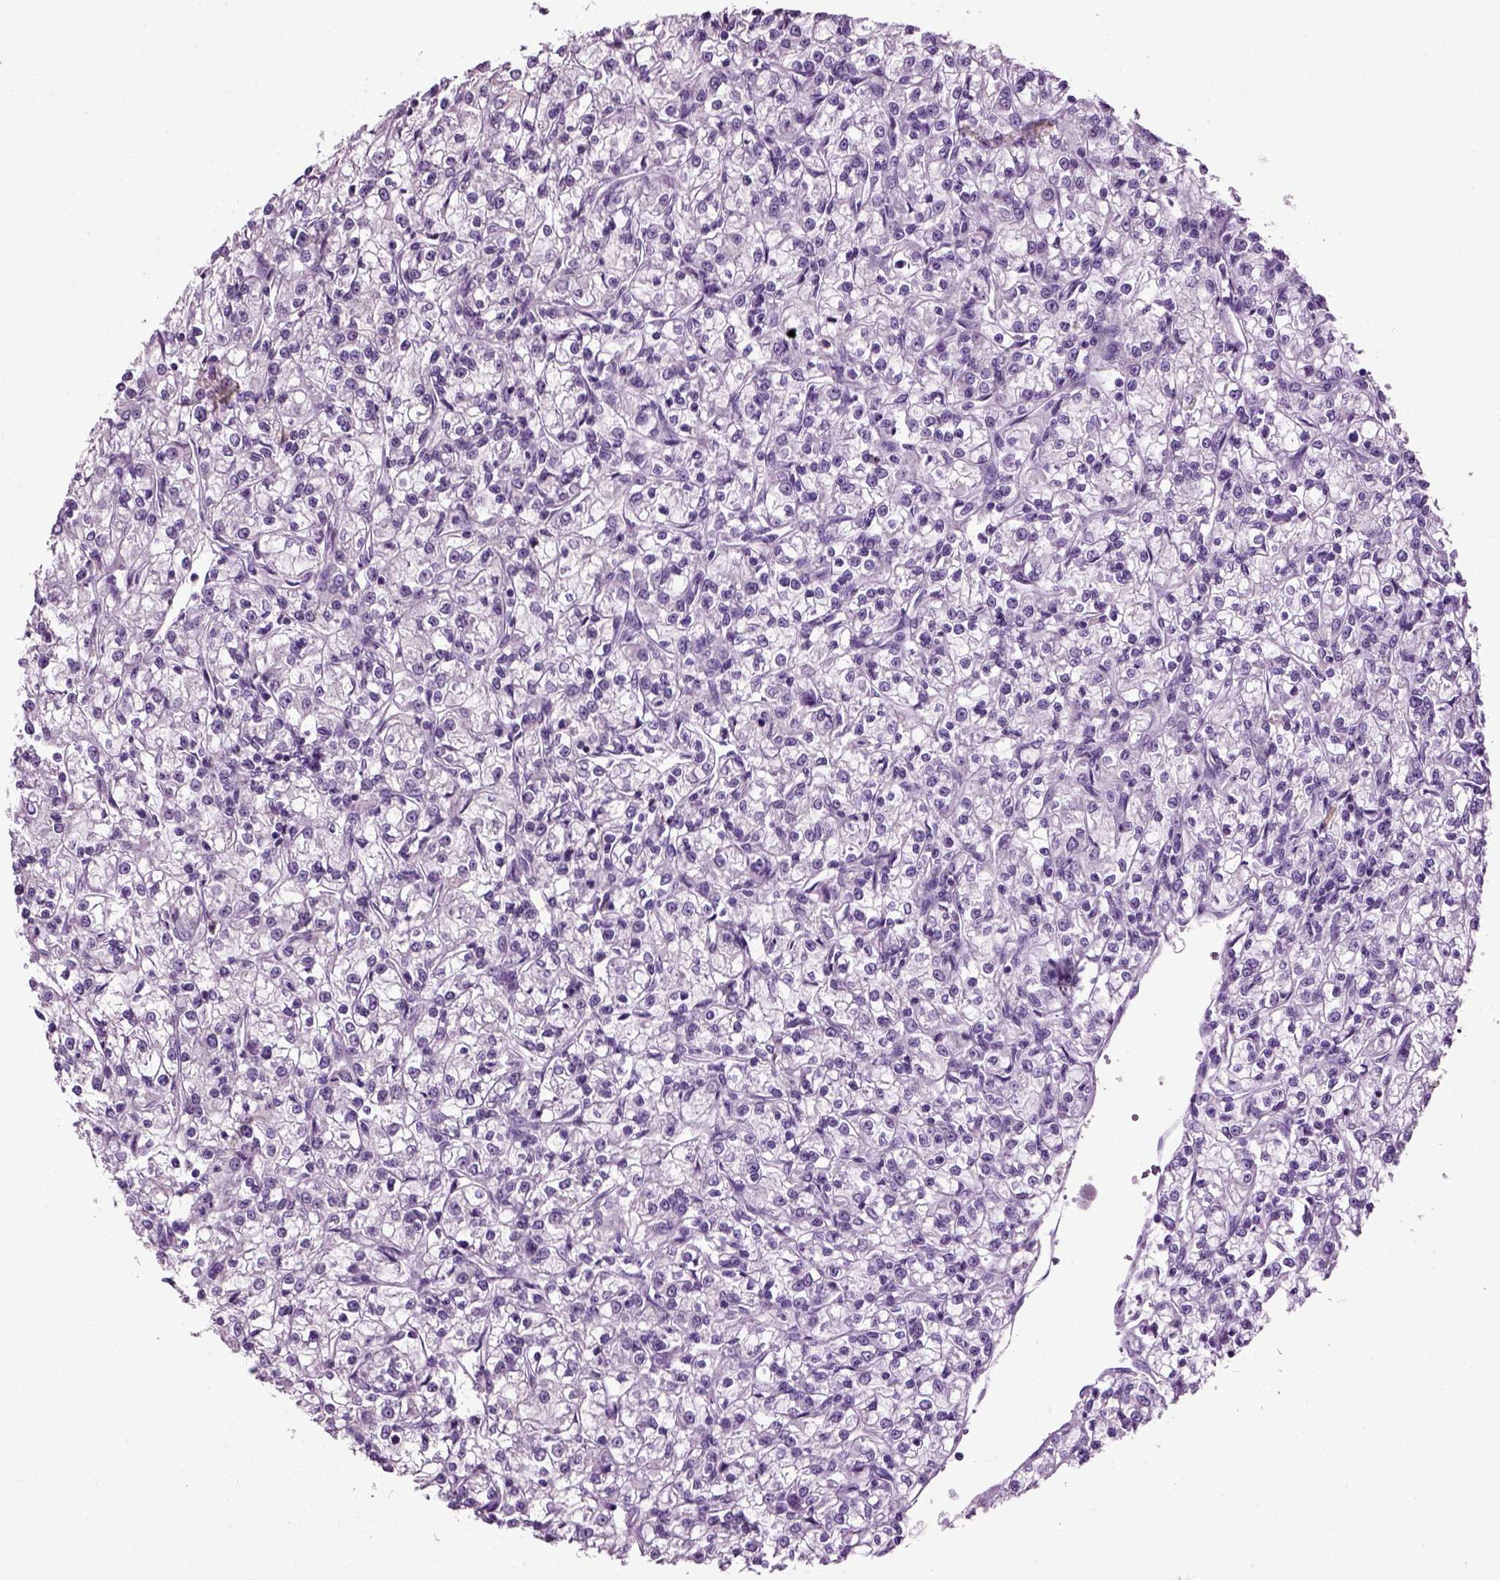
{"staining": {"intensity": "negative", "quantity": "none", "location": "none"}, "tissue": "renal cancer", "cell_type": "Tumor cells", "image_type": "cancer", "snomed": [{"axis": "morphology", "description": "Adenocarcinoma, NOS"}, {"axis": "topography", "description": "Kidney"}], "caption": "High magnification brightfield microscopy of renal cancer stained with DAB (brown) and counterstained with hematoxylin (blue): tumor cells show no significant positivity.", "gene": "DNAH10", "patient": {"sex": "female", "age": 59}}